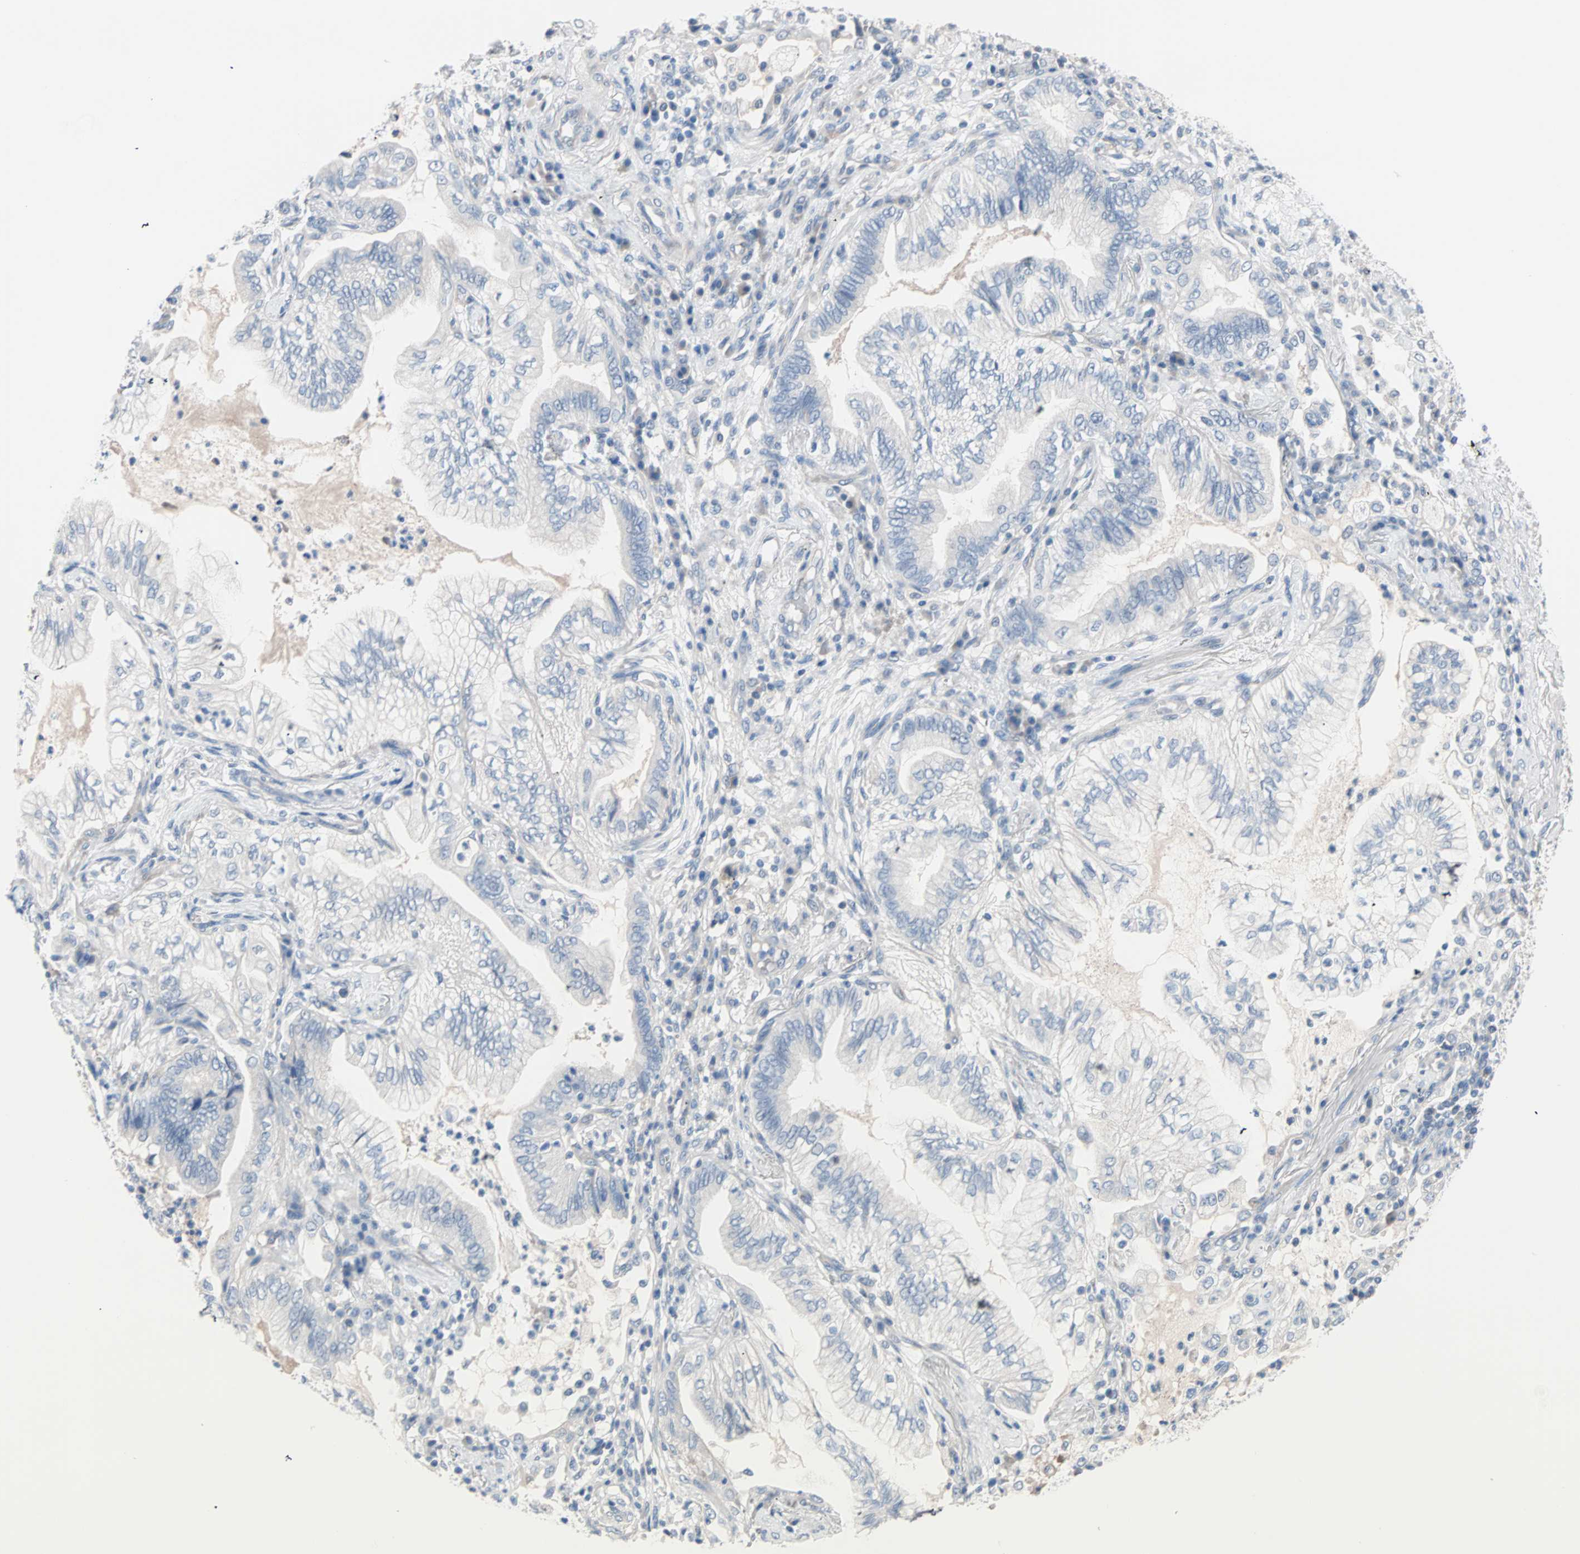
{"staining": {"intensity": "negative", "quantity": "none", "location": "none"}, "tissue": "lung cancer", "cell_type": "Tumor cells", "image_type": "cancer", "snomed": [{"axis": "morphology", "description": "Normal tissue, NOS"}, {"axis": "morphology", "description": "Adenocarcinoma, NOS"}, {"axis": "topography", "description": "Bronchus"}, {"axis": "topography", "description": "Lung"}], "caption": "An immunohistochemistry photomicrograph of lung adenocarcinoma is shown. There is no staining in tumor cells of lung adenocarcinoma.", "gene": "ULBP1", "patient": {"sex": "female", "age": 70}}